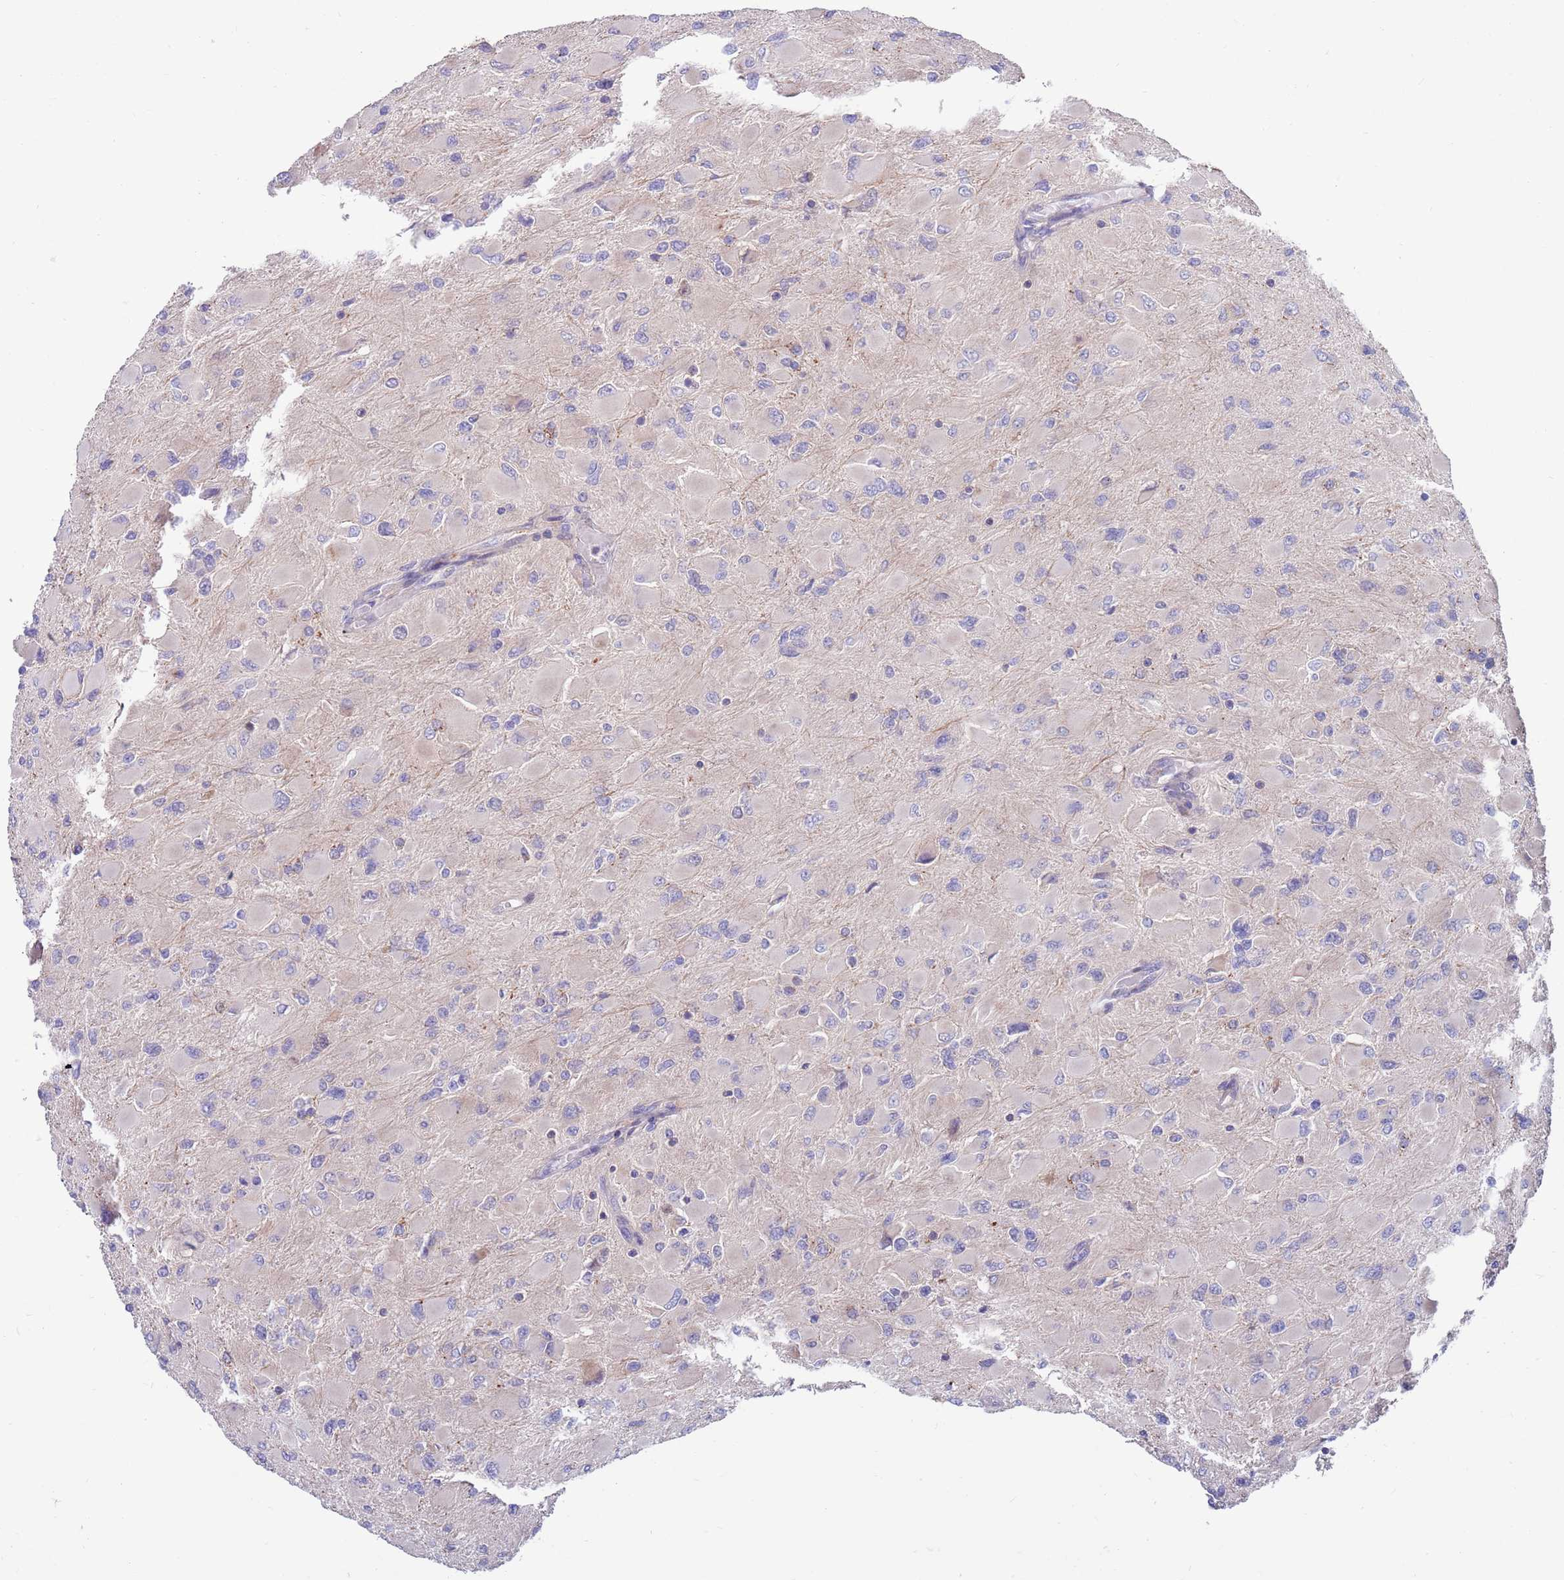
{"staining": {"intensity": "negative", "quantity": "none", "location": "none"}, "tissue": "glioma", "cell_type": "Tumor cells", "image_type": "cancer", "snomed": [{"axis": "morphology", "description": "Glioma, malignant, High grade"}, {"axis": "topography", "description": "Cerebral cortex"}], "caption": "High magnification brightfield microscopy of glioma stained with DAB (3,3'-diaminobenzidine) (brown) and counterstained with hematoxylin (blue): tumor cells show no significant staining.", "gene": "KLHL29", "patient": {"sex": "female", "age": 36}}